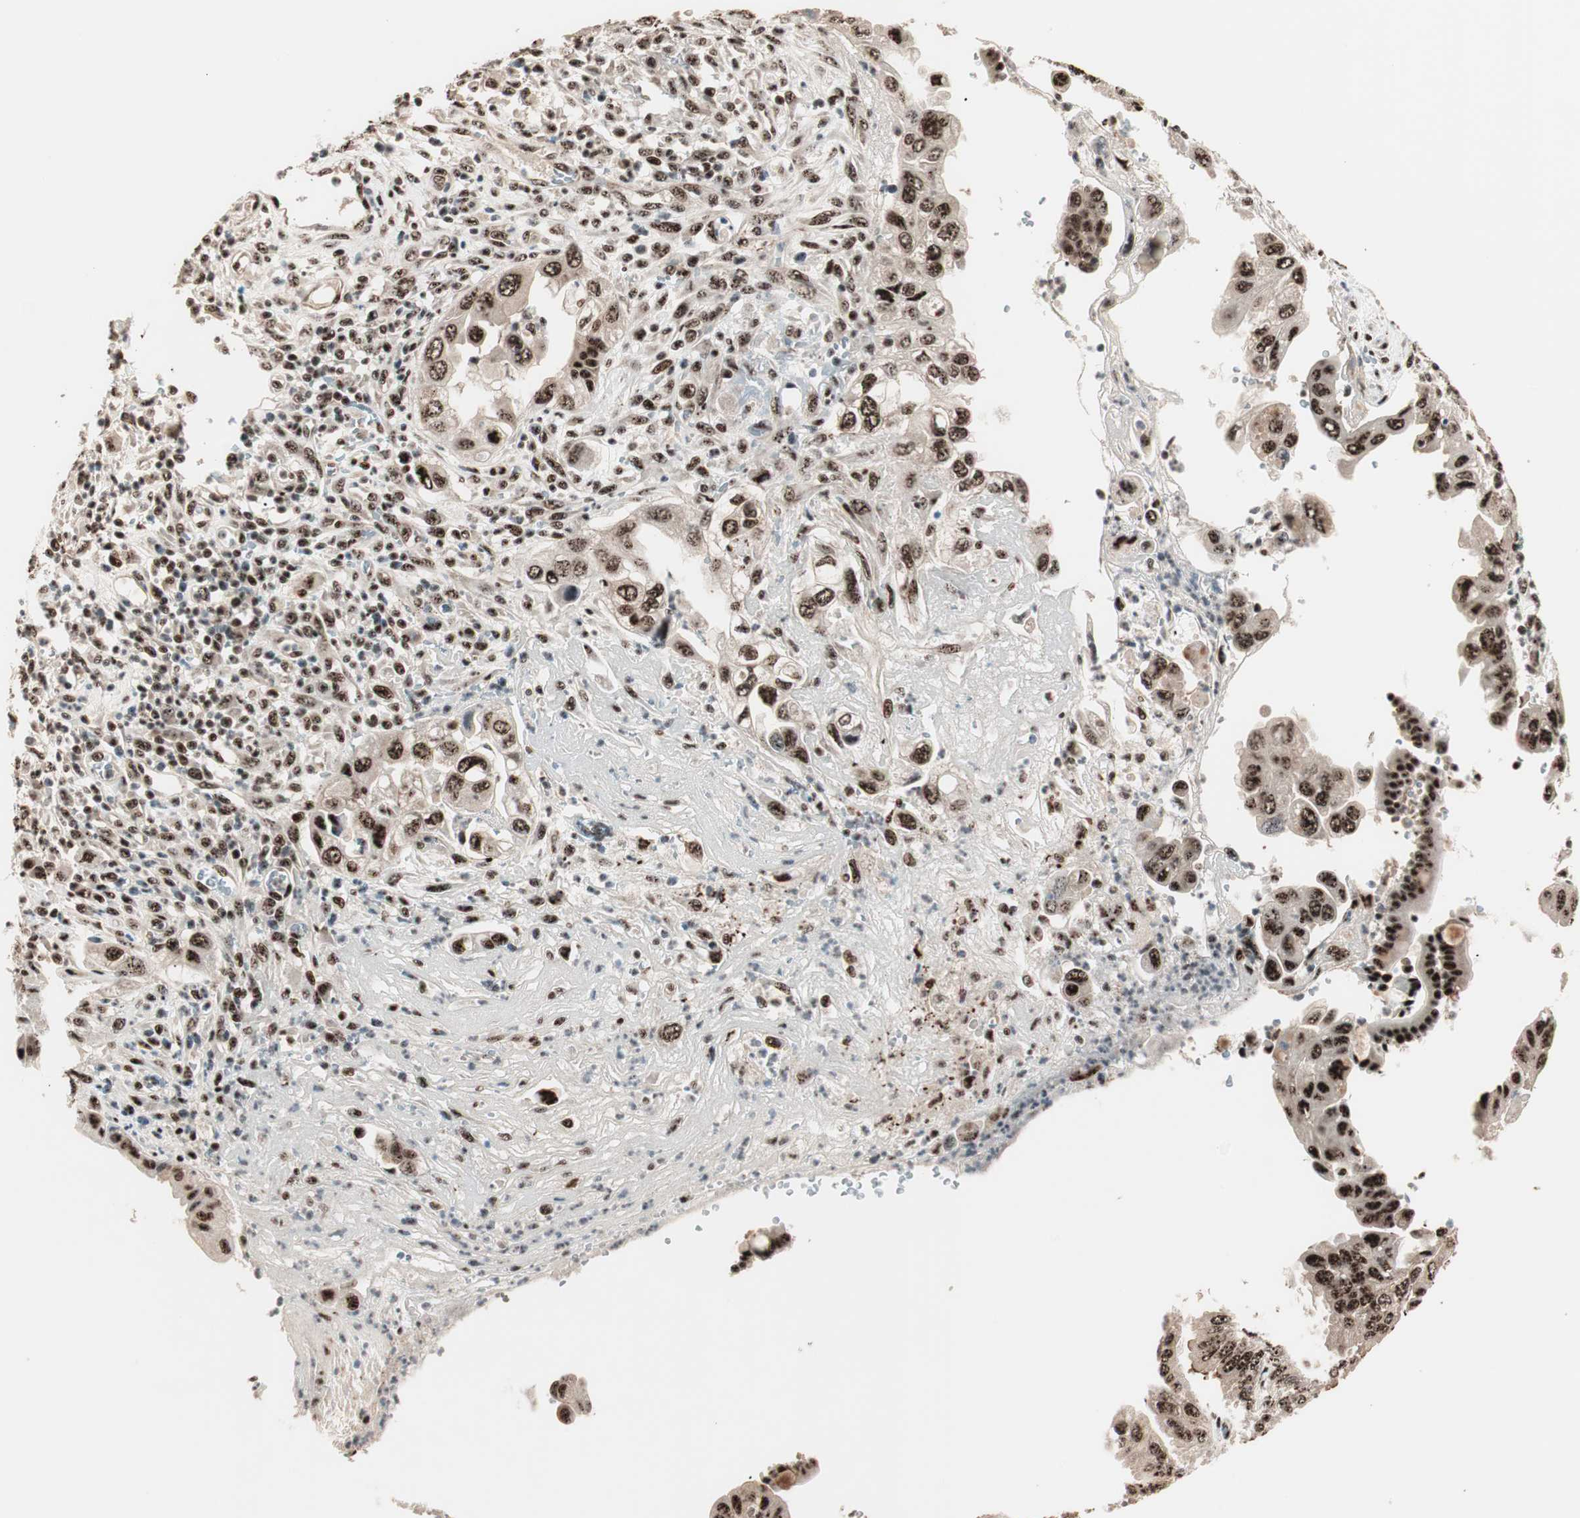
{"staining": {"intensity": "strong", "quantity": ">75%", "location": "nuclear"}, "tissue": "pancreatic cancer", "cell_type": "Tumor cells", "image_type": "cancer", "snomed": [{"axis": "morphology", "description": "Normal tissue, NOS"}, {"axis": "topography", "description": "Lymph node"}], "caption": "Human pancreatic cancer stained with a brown dye exhibits strong nuclear positive positivity in about >75% of tumor cells.", "gene": "NR5A2", "patient": {"sex": "male", "age": 50}}